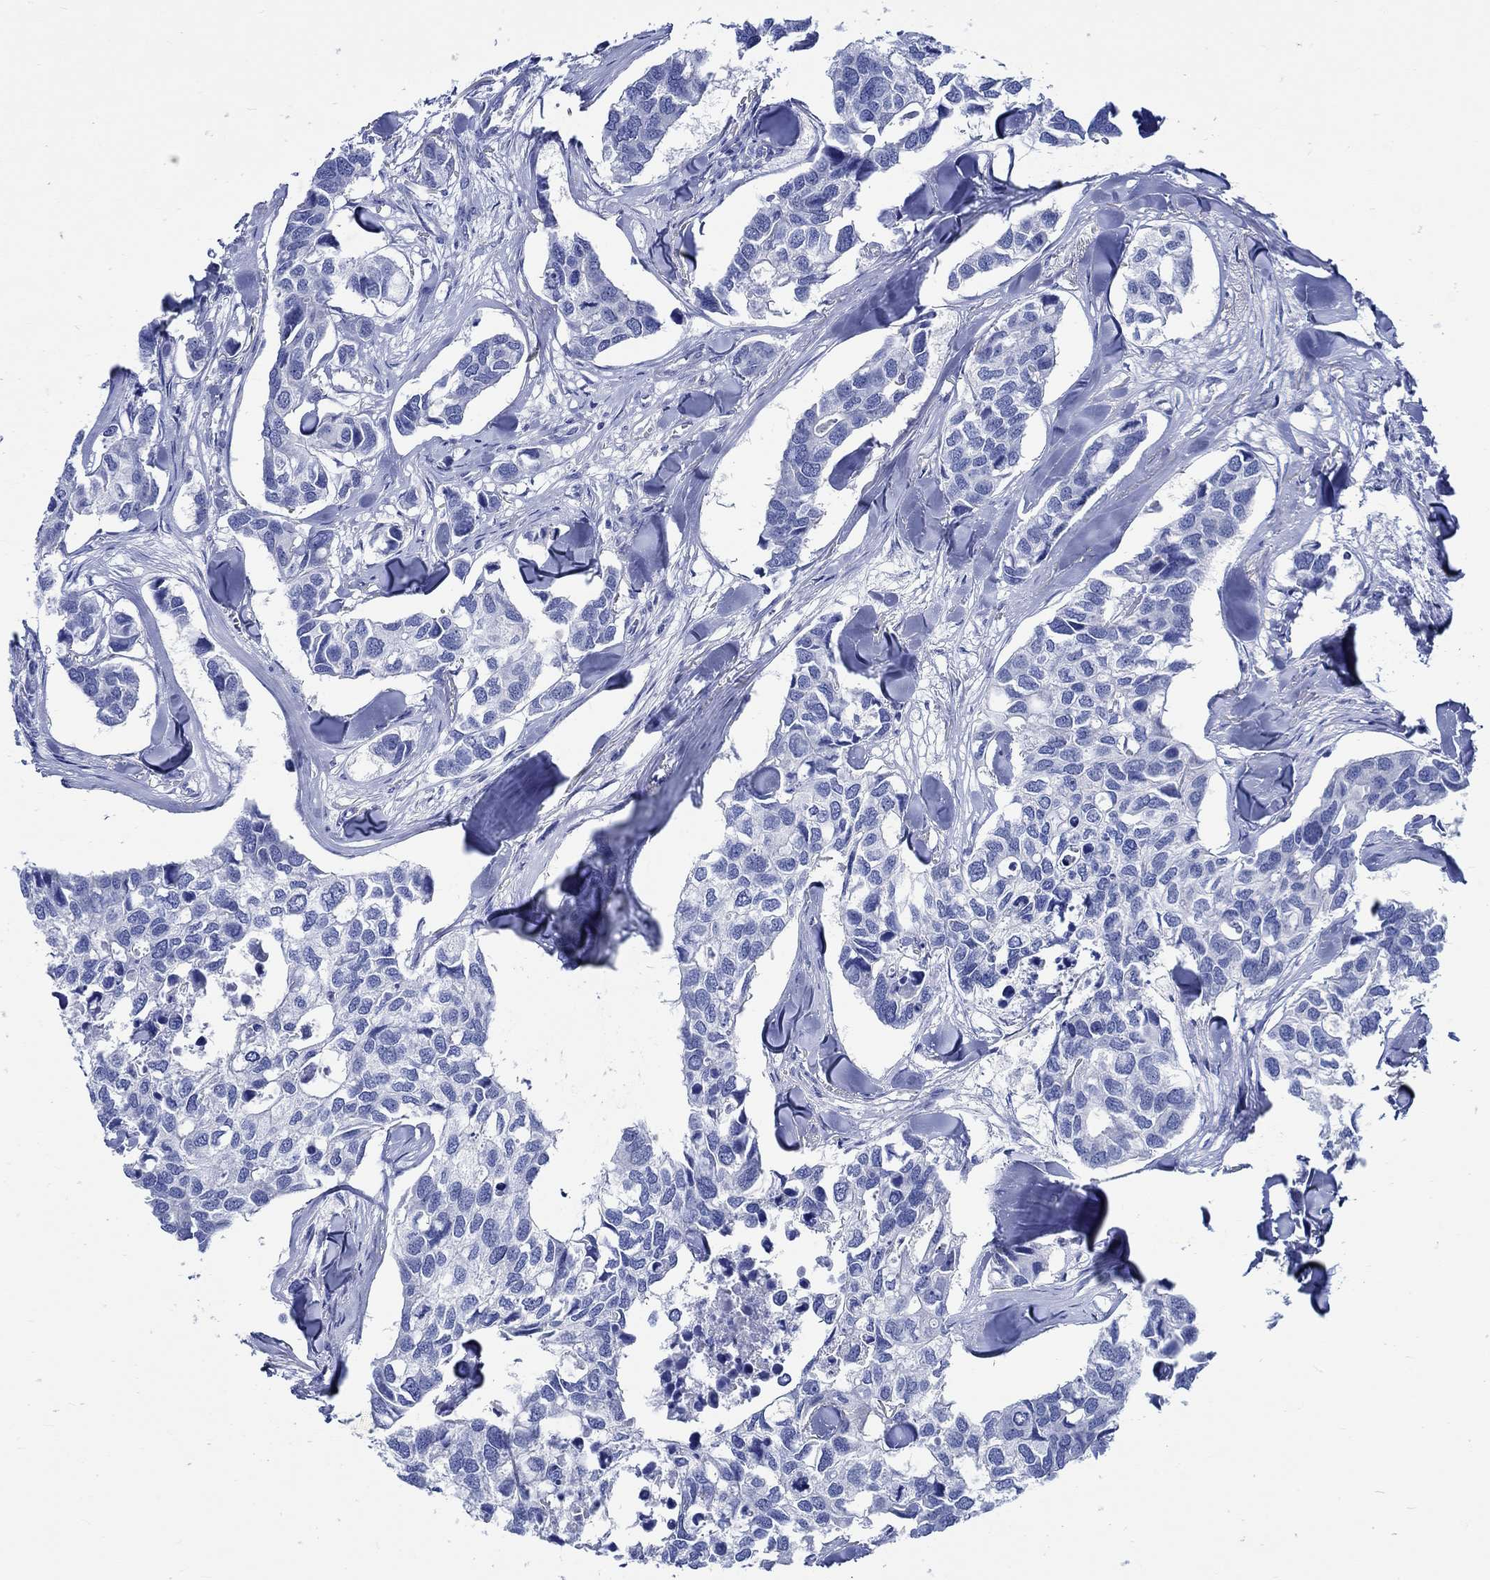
{"staining": {"intensity": "negative", "quantity": "none", "location": "none"}, "tissue": "breast cancer", "cell_type": "Tumor cells", "image_type": "cancer", "snomed": [{"axis": "morphology", "description": "Duct carcinoma"}, {"axis": "topography", "description": "Breast"}], "caption": "Immunohistochemistry of breast cancer (infiltrating ductal carcinoma) demonstrates no staining in tumor cells. Nuclei are stained in blue.", "gene": "PTPRN2", "patient": {"sex": "female", "age": 83}}